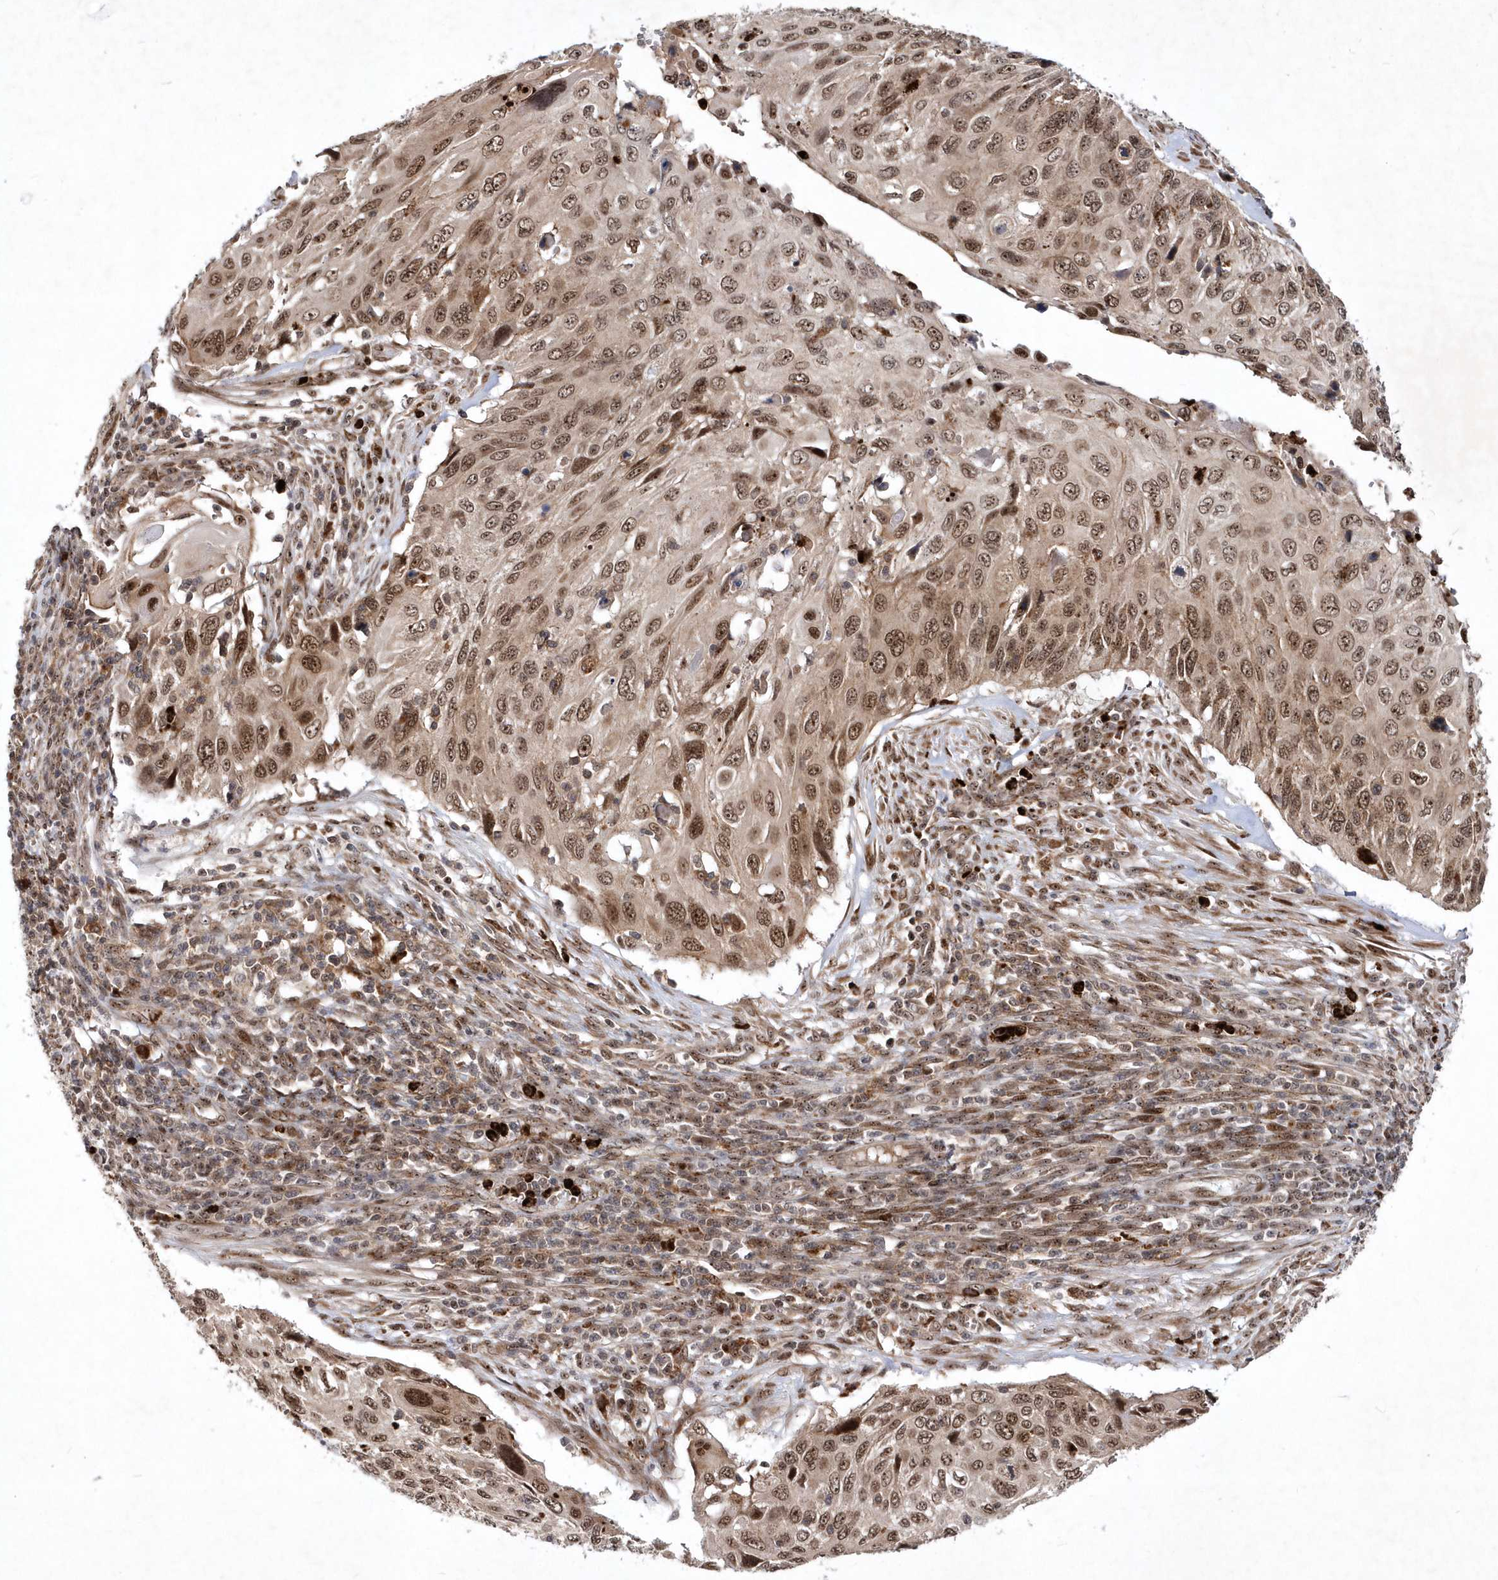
{"staining": {"intensity": "moderate", "quantity": ">75%", "location": "nuclear"}, "tissue": "cervical cancer", "cell_type": "Tumor cells", "image_type": "cancer", "snomed": [{"axis": "morphology", "description": "Squamous cell carcinoma, NOS"}, {"axis": "topography", "description": "Cervix"}], "caption": "DAB (3,3'-diaminobenzidine) immunohistochemical staining of cervical cancer (squamous cell carcinoma) reveals moderate nuclear protein staining in about >75% of tumor cells.", "gene": "SOWAHB", "patient": {"sex": "female", "age": 70}}